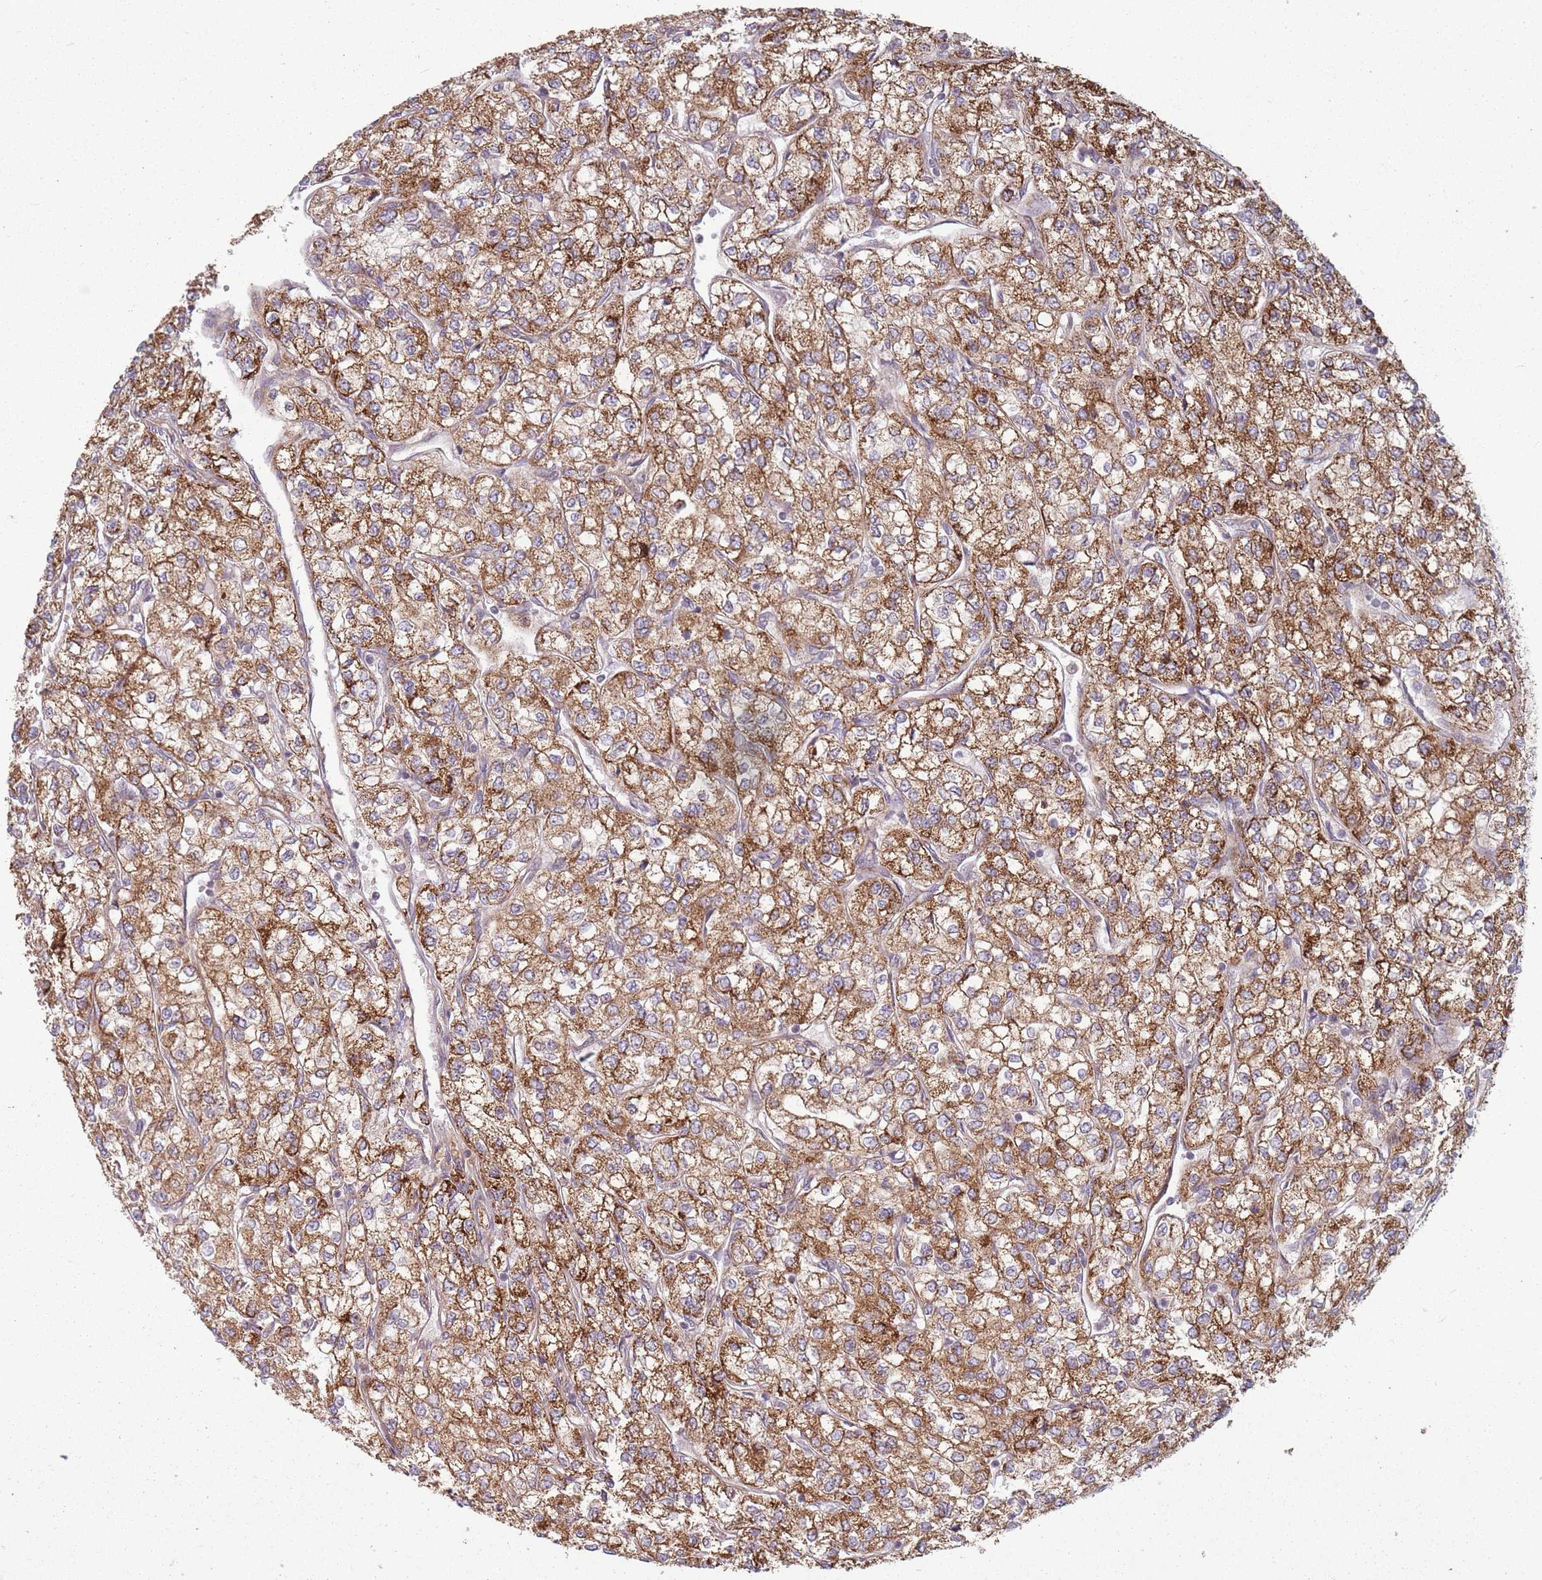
{"staining": {"intensity": "moderate", "quantity": ">75%", "location": "cytoplasmic/membranous"}, "tissue": "renal cancer", "cell_type": "Tumor cells", "image_type": "cancer", "snomed": [{"axis": "morphology", "description": "Adenocarcinoma, NOS"}, {"axis": "topography", "description": "Kidney"}], "caption": "Human renal cancer stained with a brown dye shows moderate cytoplasmic/membranous positive staining in about >75% of tumor cells.", "gene": "OR10Q1", "patient": {"sex": "male", "age": 80}}